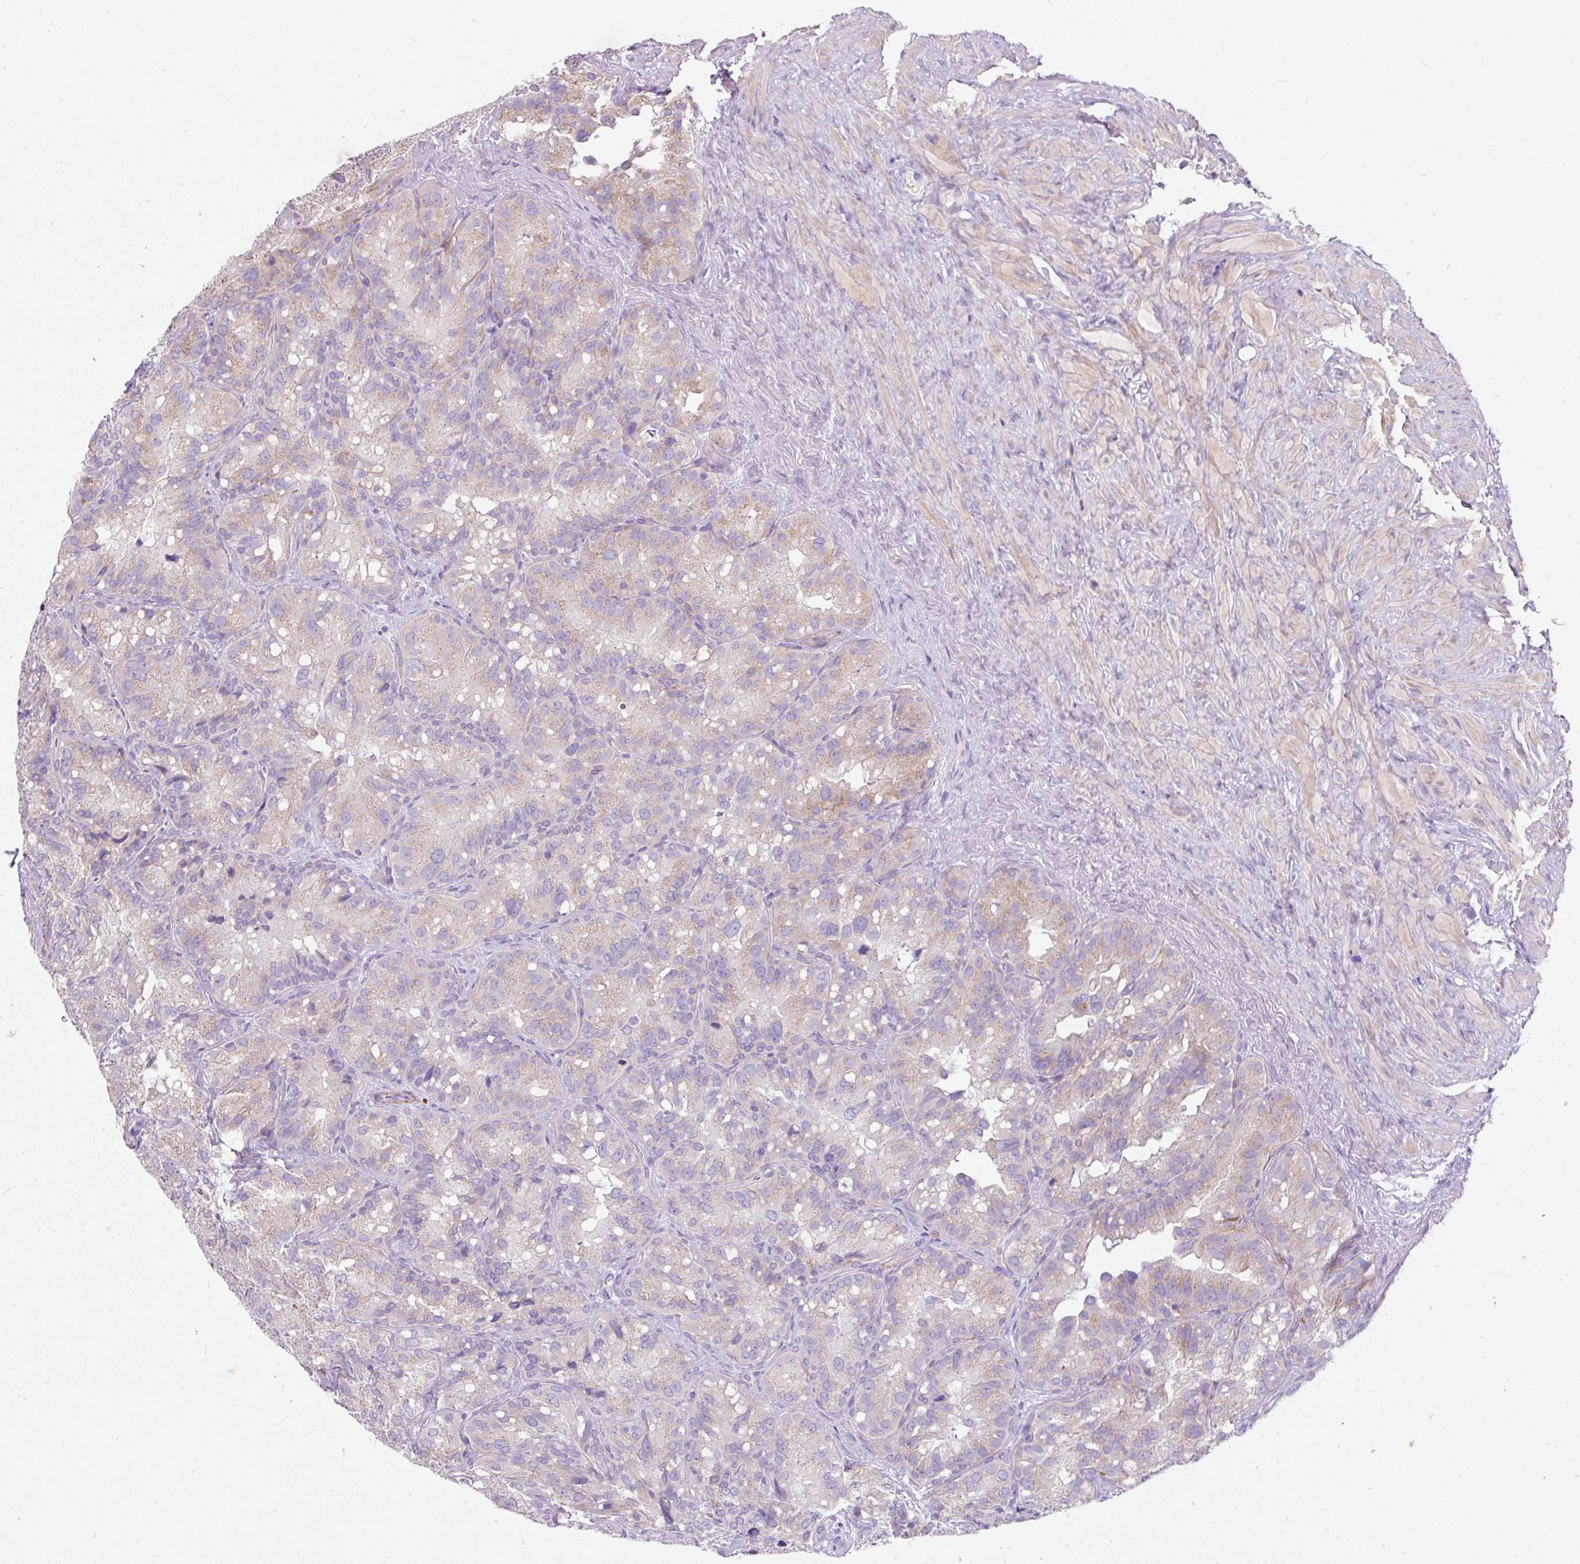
{"staining": {"intensity": "weak", "quantity": "25%-75%", "location": "cytoplasmic/membranous"}, "tissue": "seminal vesicle", "cell_type": "Glandular cells", "image_type": "normal", "snomed": [{"axis": "morphology", "description": "Normal tissue, NOS"}, {"axis": "topography", "description": "Seminal veicle"}], "caption": "A low amount of weak cytoplasmic/membranous positivity is present in approximately 25%-75% of glandular cells in unremarkable seminal vesicle.", "gene": "SUSD5", "patient": {"sex": "male", "age": 69}}